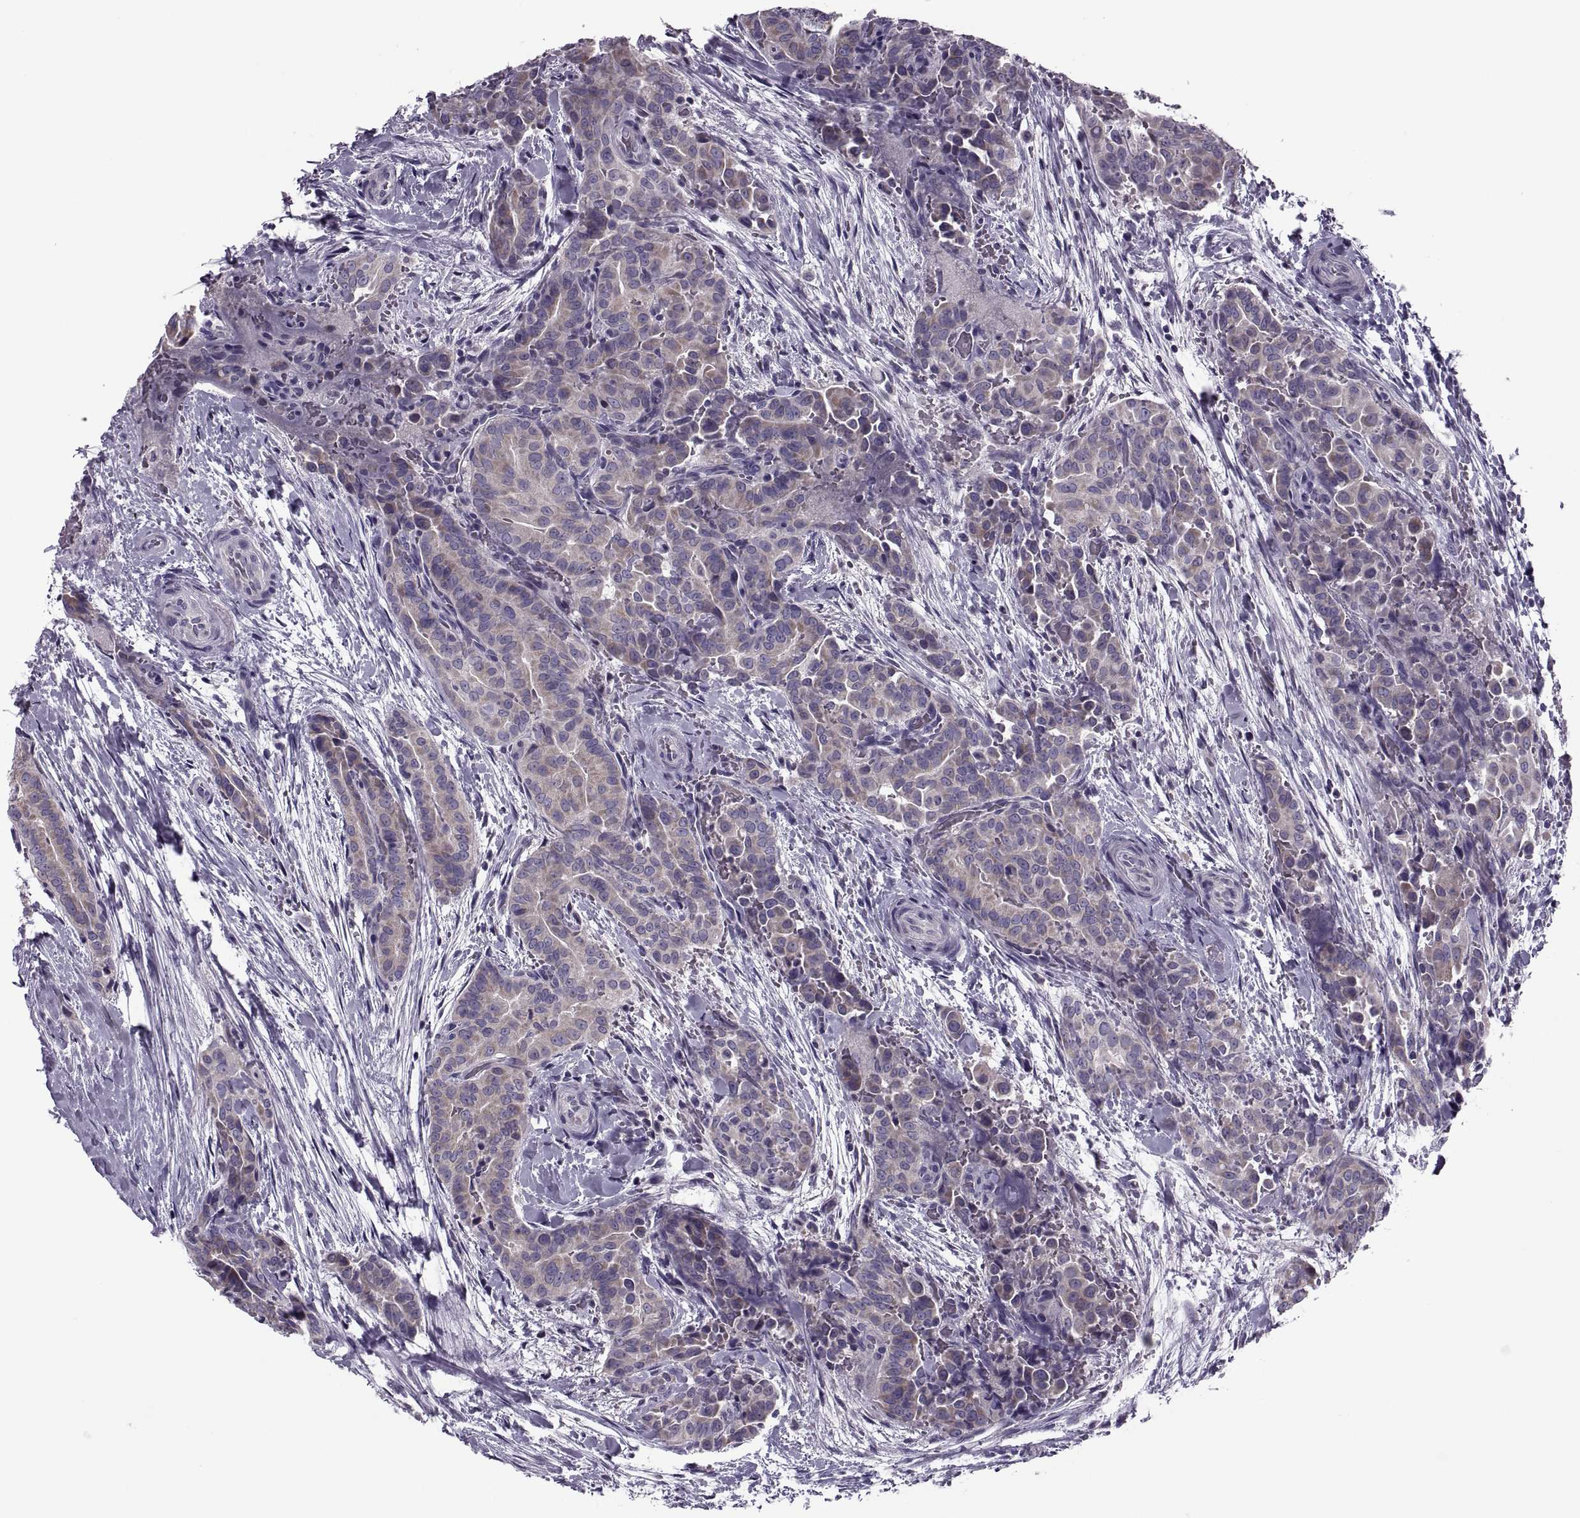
{"staining": {"intensity": "weak", "quantity": "25%-75%", "location": "cytoplasmic/membranous"}, "tissue": "thyroid cancer", "cell_type": "Tumor cells", "image_type": "cancer", "snomed": [{"axis": "morphology", "description": "Papillary adenocarcinoma, NOS"}, {"axis": "topography", "description": "Thyroid gland"}], "caption": "Papillary adenocarcinoma (thyroid) stained with DAB immunohistochemistry (IHC) reveals low levels of weak cytoplasmic/membranous expression in about 25%-75% of tumor cells.", "gene": "PRSS54", "patient": {"sex": "male", "age": 61}}